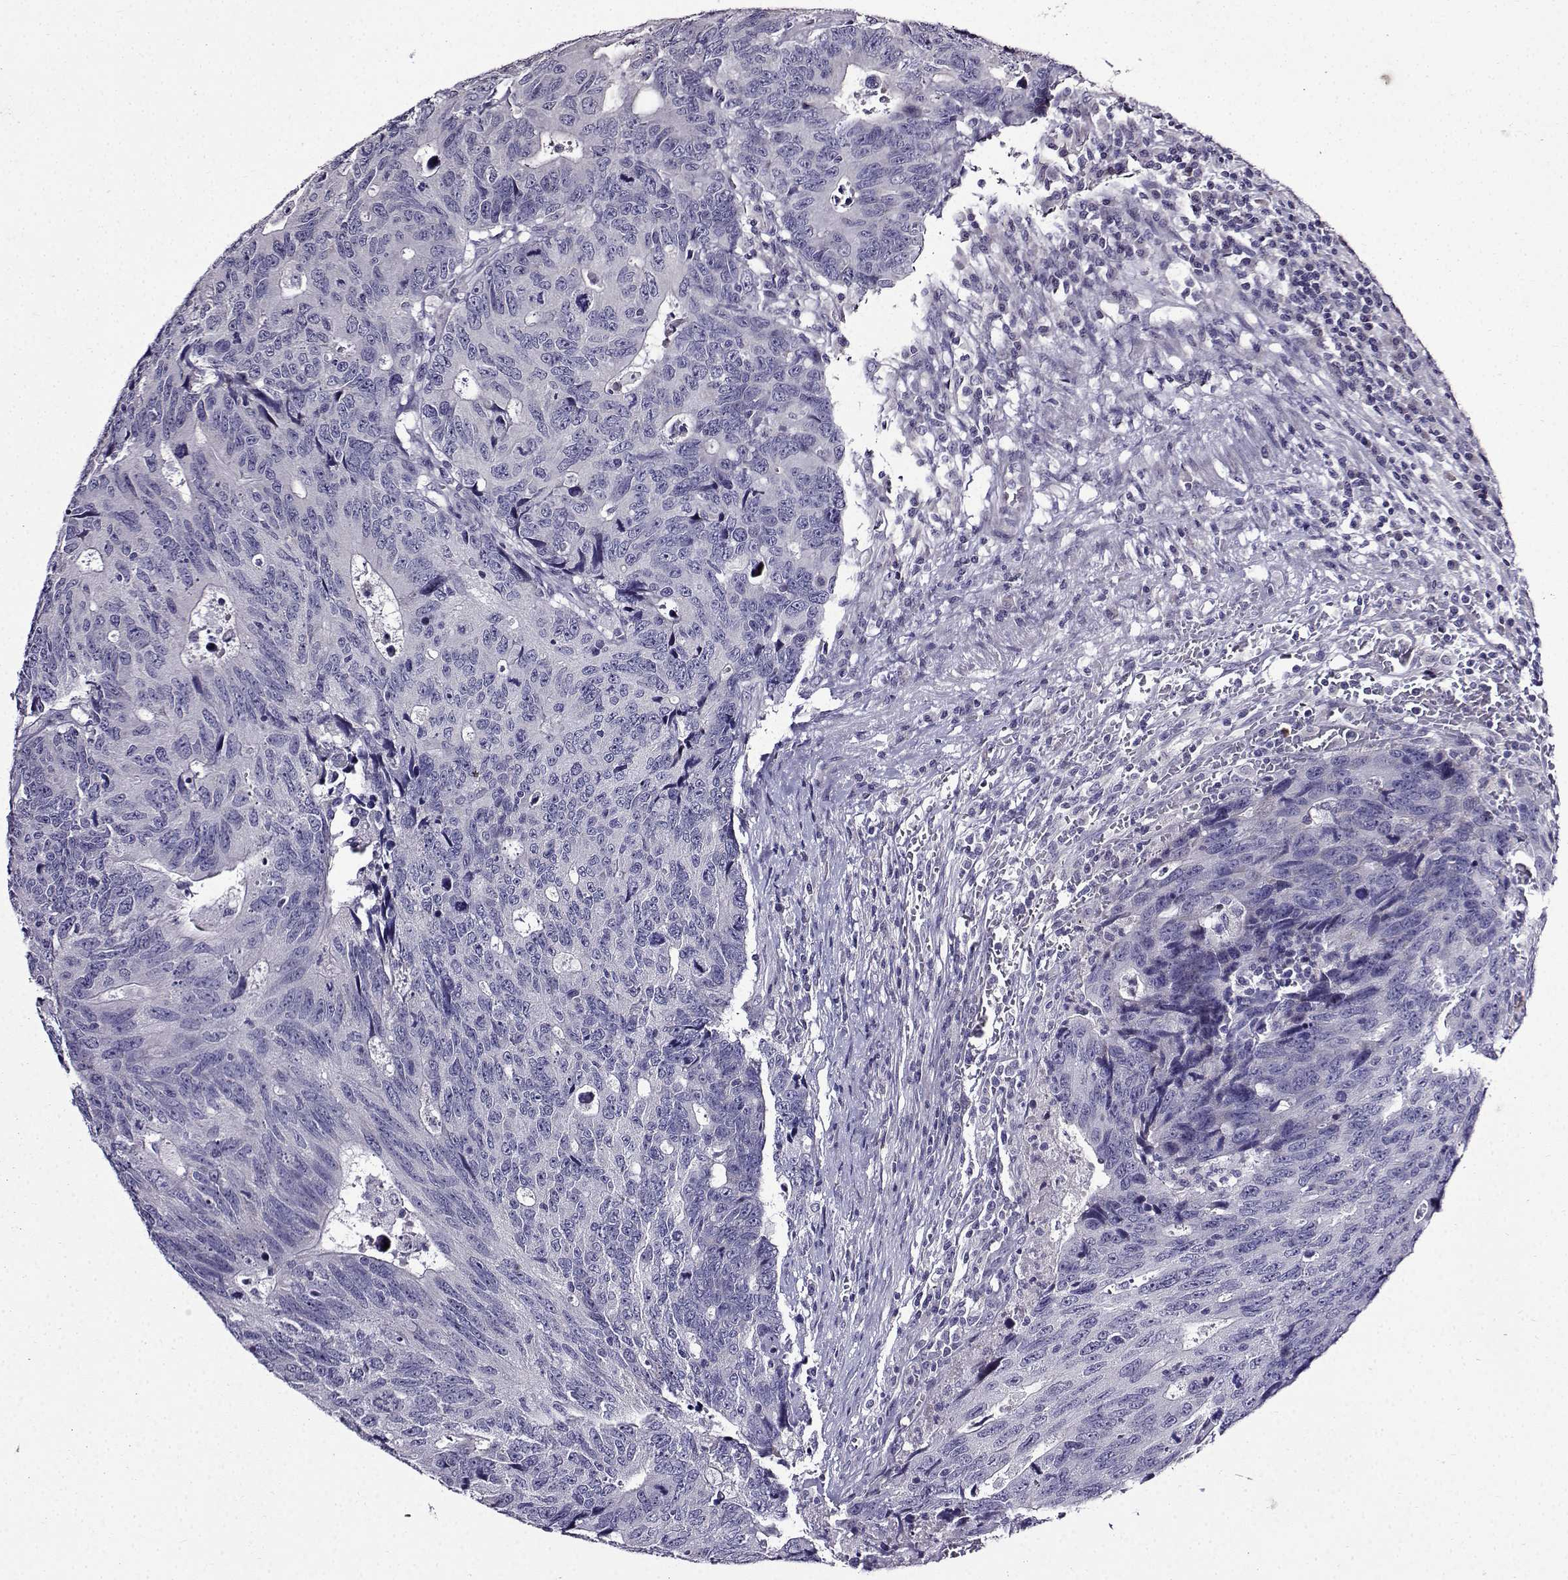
{"staining": {"intensity": "negative", "quantity": "none", "location": "none"}, "tissue": "colorectal cancer", "cell_type": "Tumor cells", "image_type": "cancer", "snomed": [{"axis": "morphology", "description": "Adenocarcinoma, NOS"}, {"axis": "topography", "description": "Colon"}], "caption": "Adenocarcinoma (colorectal) was stained to show a protein in brown. There is no significant positivity in tumor cells. (Immunohistochemistry, brightfield microscopy, high magnification).", "gene": "TMEM266", "patient": {"sex": "female", "age": 77}}